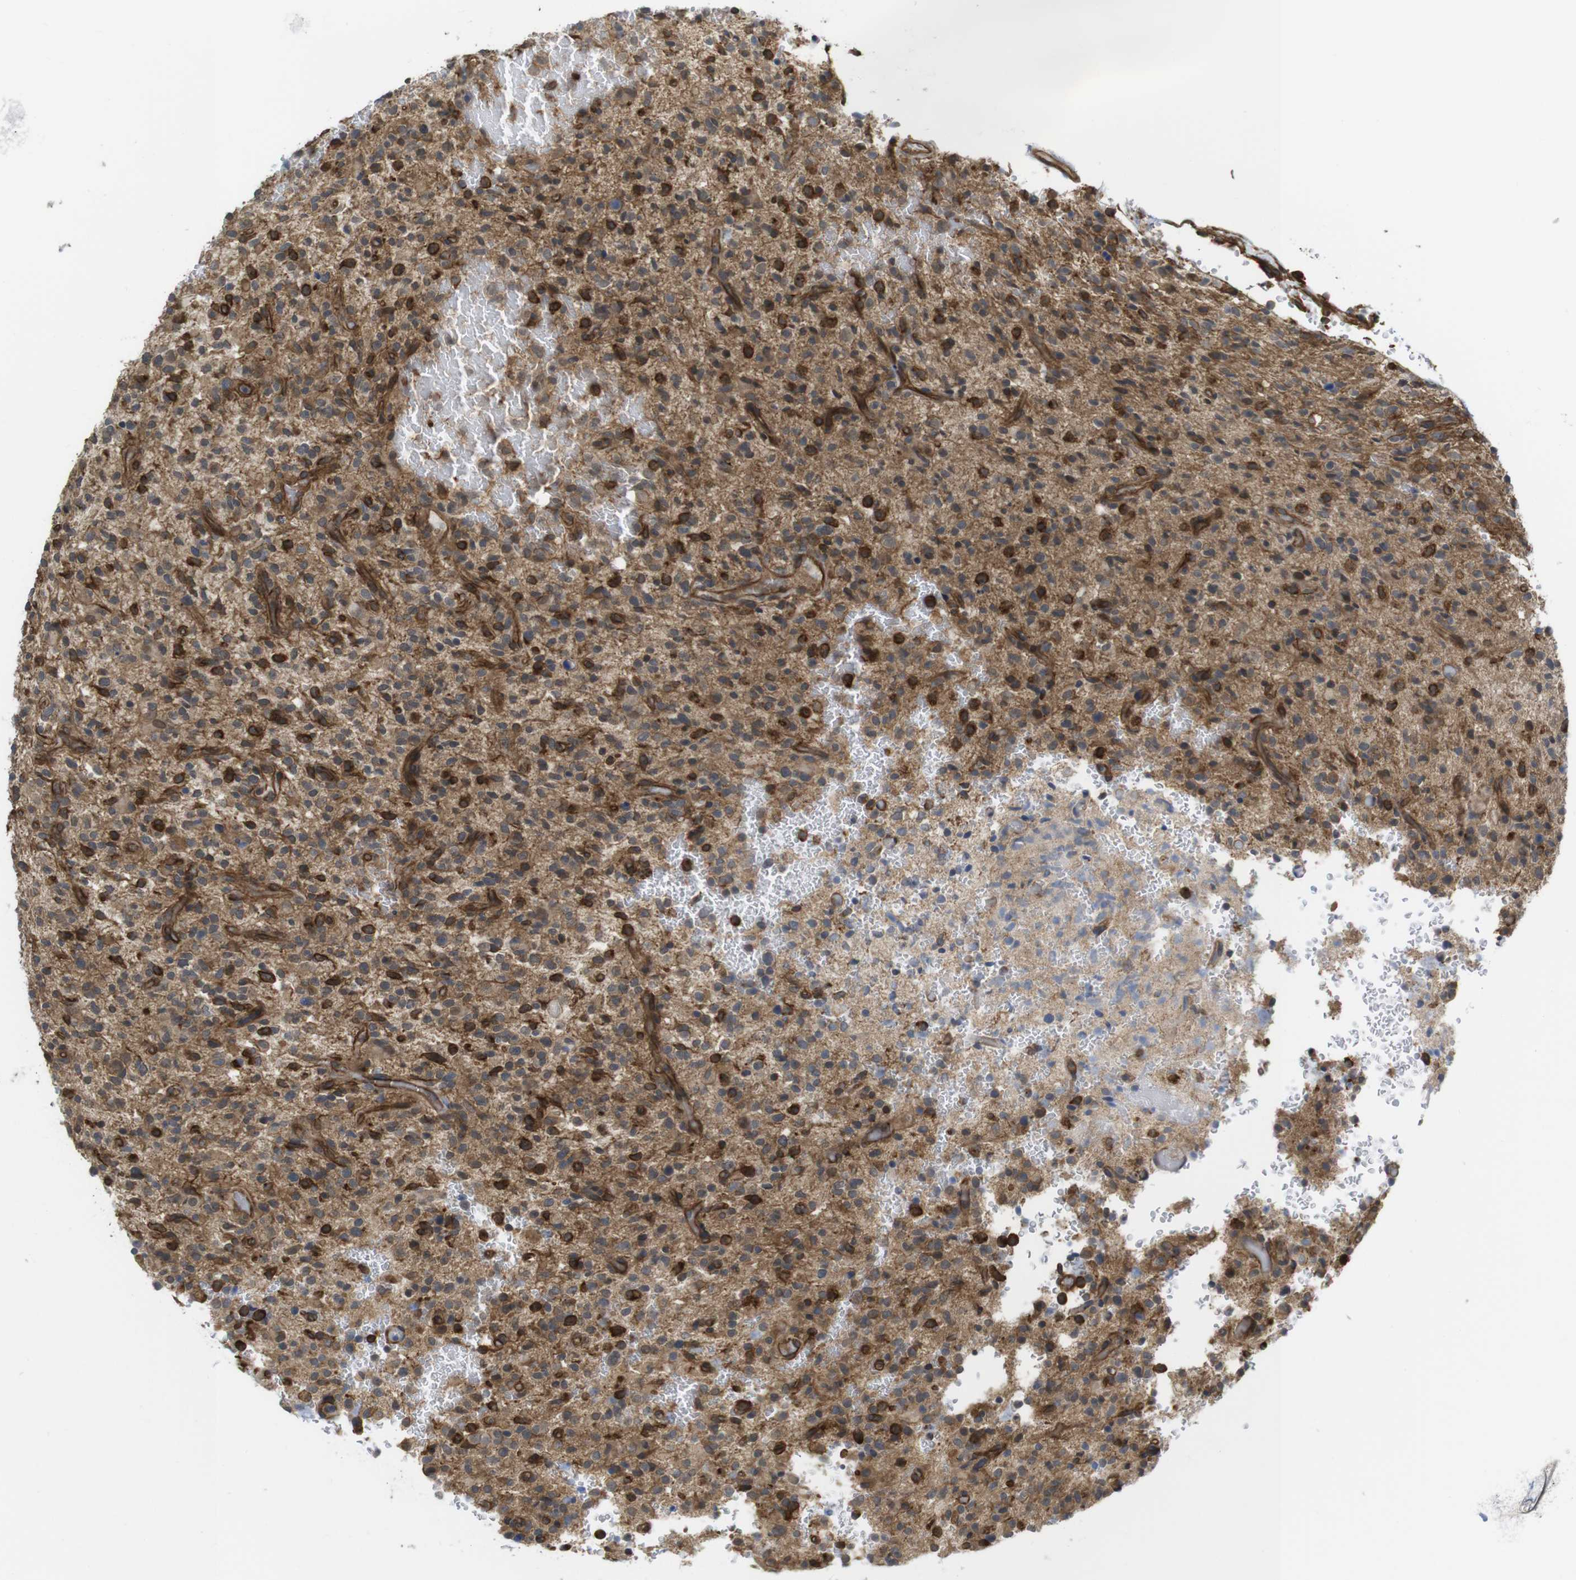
{"staining": {"intensity": "strong", "quantity": "25%-75%", "location": "cytoplasmic/membranous"}, "tissue": "glioma", "cell_type": "Tumor cells", "image_type": "cancer", "snomed": [{"axis": "morphology", "description": "Glioma, malignant, High grade"}, {"axis": "topography", "description": "Brain"}], "caption": "Protein expression analysis of malignant high-grade glioma reveals strong cytoplasmic/membranous staining in about 25%-75% of tumor cells.", "gene": "ZDHHC5", "patient": {"sex": "male", "age": 71}}